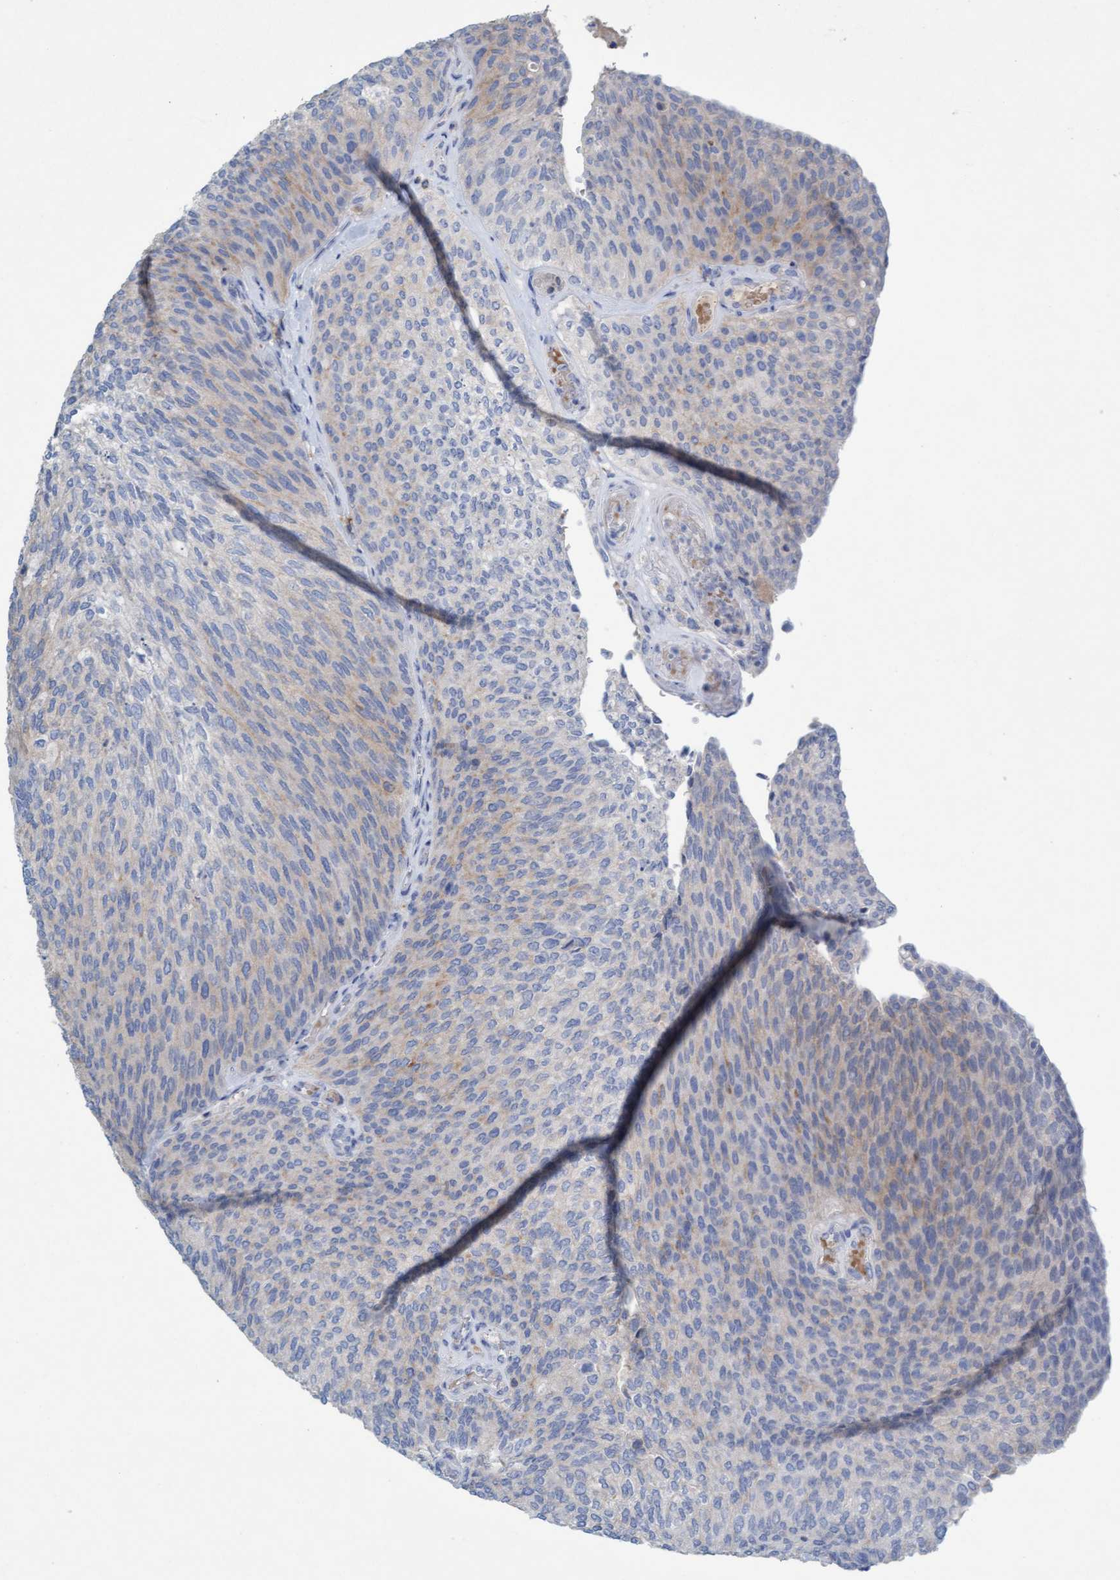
{"staining": {"intensity": "weak", "quantity": "<25%", "location": "cytoplasmic/membranous"}, "tissue": "urothelial cancer", "cell_type": "Tumor cells", "image_type": "cancer", "snomed": [{"axis": "morphology", "description": "Urothelial carcinoma, Low grade"}, {"axis": "topography", "description": "Urinary bladder"}], "caption": "Protein analysis of urothelial carcinoma (low-grade) reveals no significant staining in tumor cells.", "gene": "SIGIRR", "patient": {"sex": "female", "age": 79}}